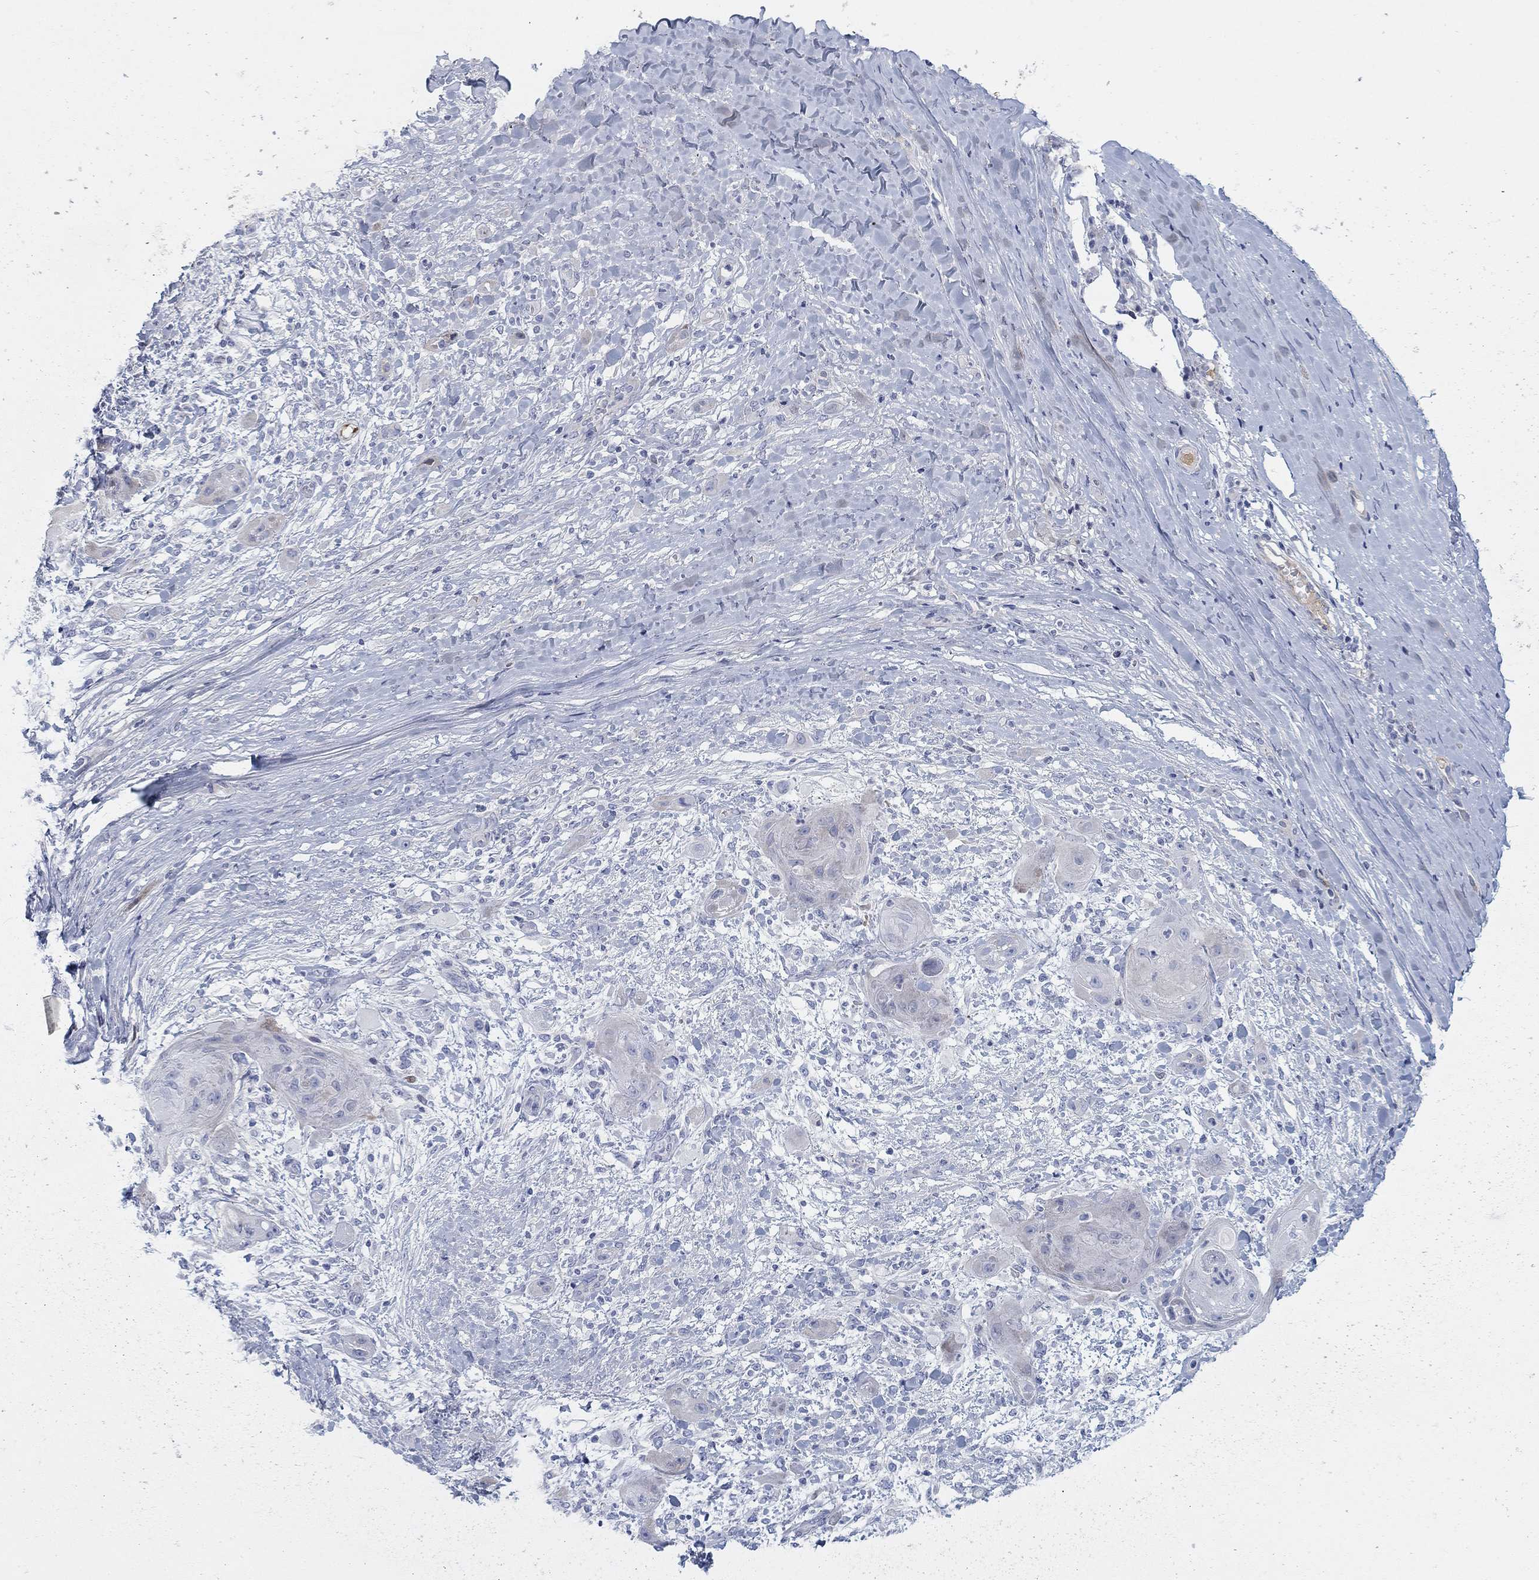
{"staining": {"intensity": "negative", "quantity": "none", "location": "none"}, "tissue": "skin cancer", "cell_type": "Tumor cells", "image_type": "cancer", "snomed": [{"axis": "morphology", "description": "Squamous cell carcinoma, NOS"}, {"axis": "topography", "description": "Skin"}], "caption": "Immunohistochemical staining of skin cancer displays no significant positivity in tumor cells. Nuclei are stained in blue.", "gene": "HEATR4", "patient": {"sex": "male", "age": 62}}